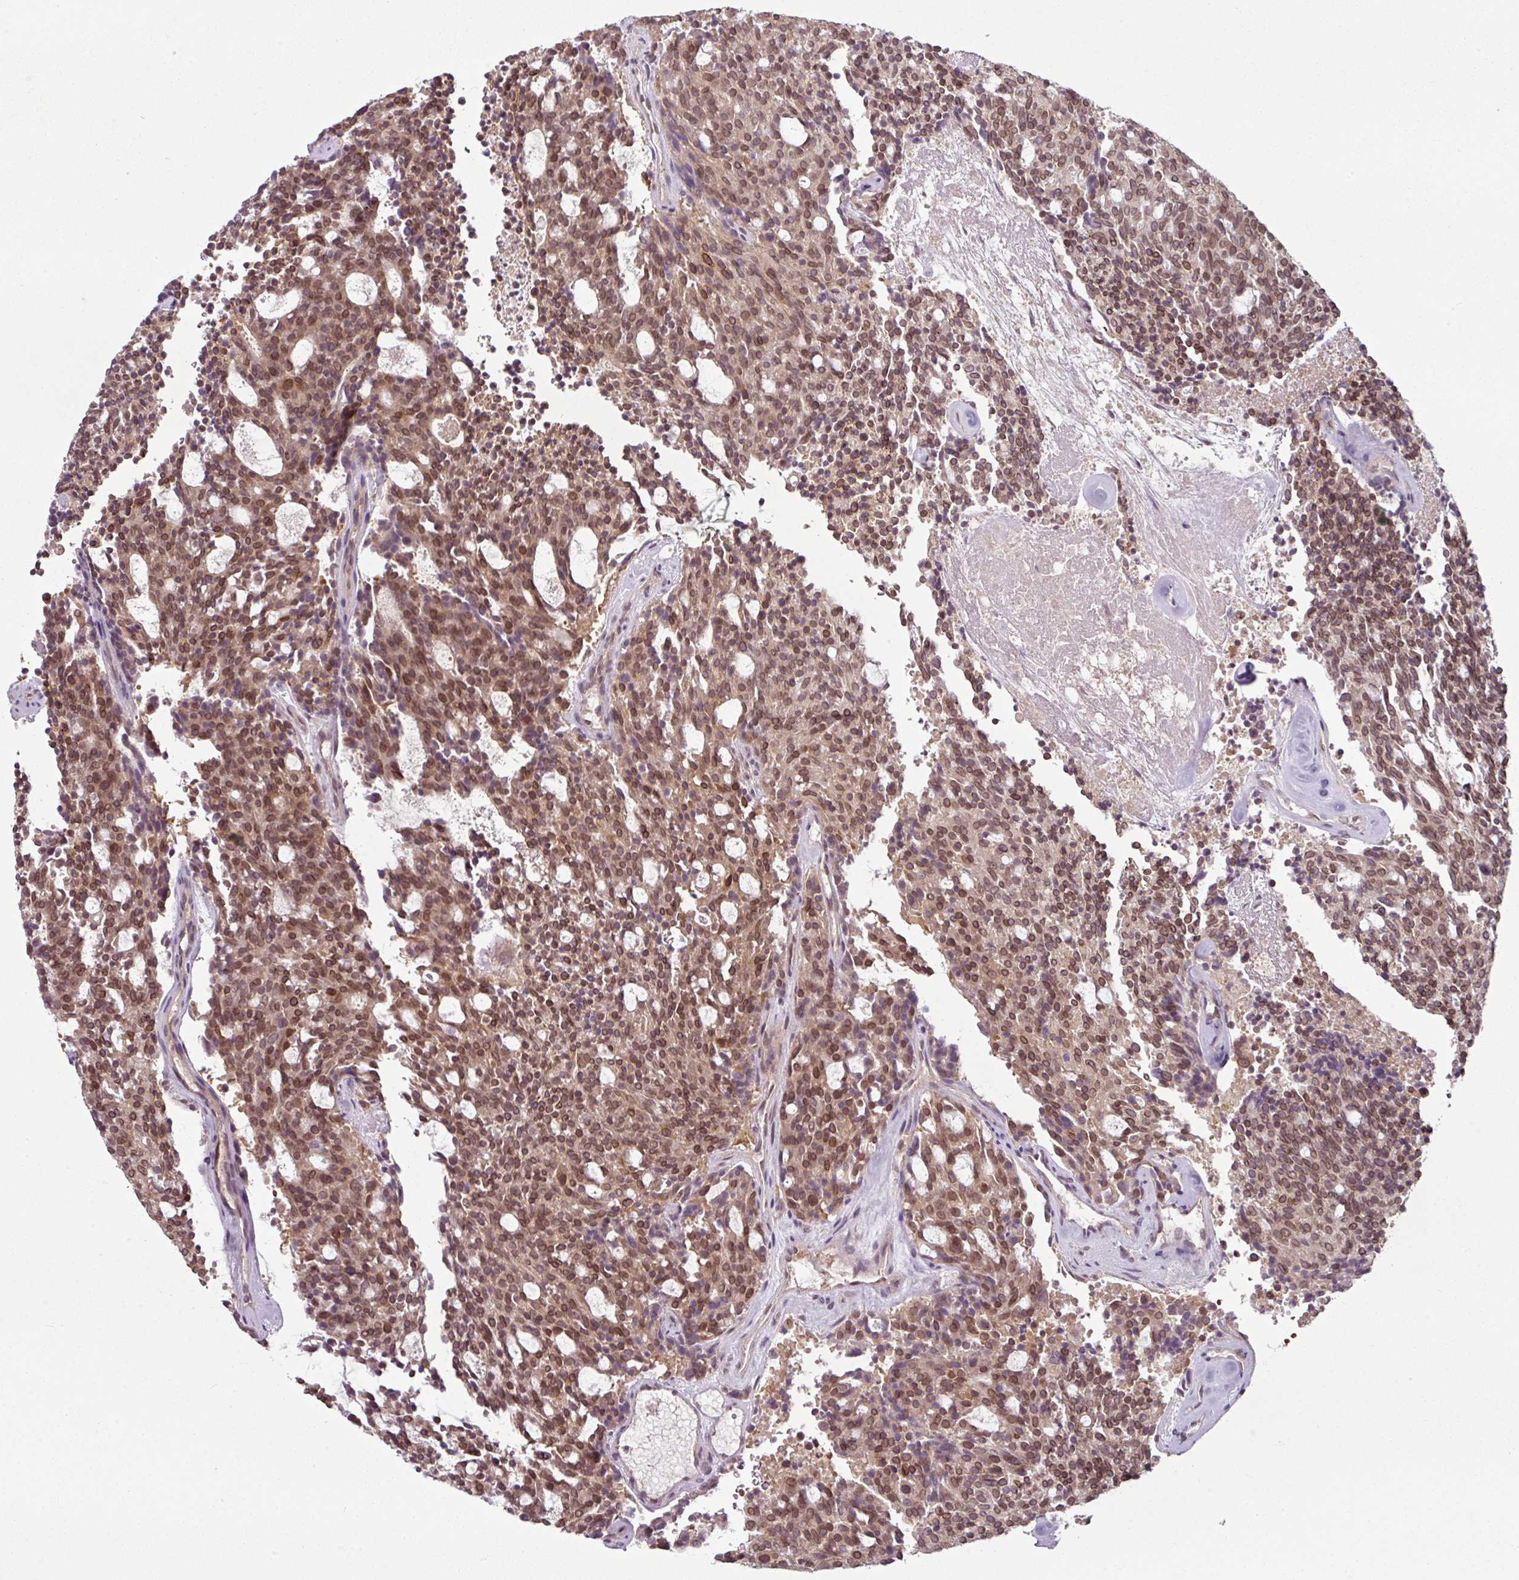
{"staining": {"intensity": "moderate", "quantity": ">75%", "location": "cytoplasmic/membranous,nuclear"}, "tissue": "carcinoid", "cell_type": "Tumor cells", "image_type": "cancer", "snomed": [{"axis": "morphology", "description": "Carcinoid, malignant, NOS"}, {"axis": "topography", "description": "Pancreas"}], "caption": "High-magnification brightfield microscopy of carcinoid (malignant) stained with DAB (brown) and counterstained with hematoxylin (blue). tumor cells exhibit moderate cytoplasmic/membranous and nuclear staining is appreciated in about>75% of cells.", "gene": "RANGAP1", "patient": {"sex": "female", "age": 54}}